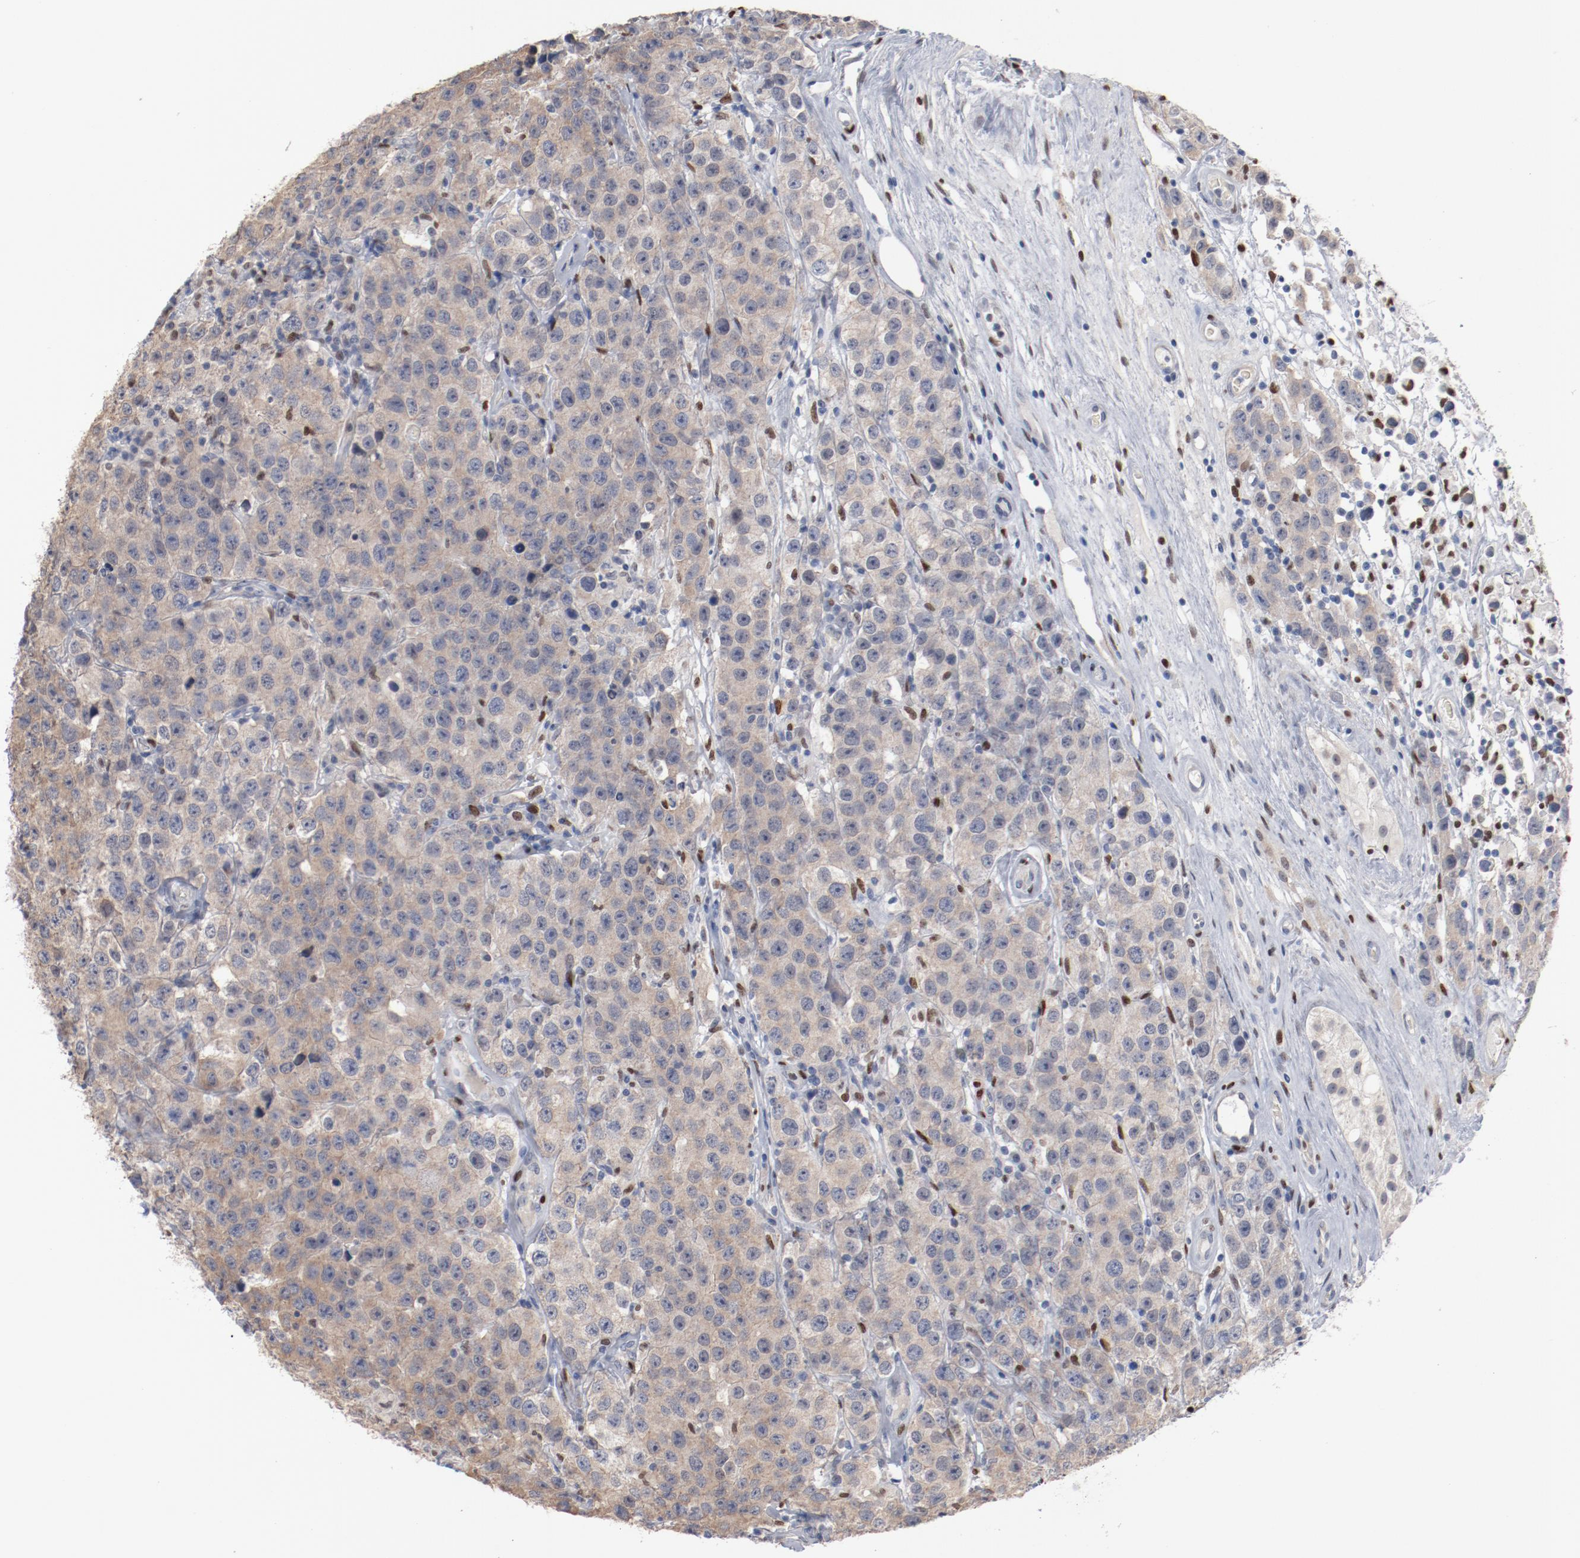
{"staining": {"intensity": "weak", "quantity": ">75%", "location": "cytoplasmic/membranous"}, "tissue": "testis cancer", "cell_type": "Tumor cells", "image_type": "cancer", "snomed": [{"axis": "morphology", "description": "Seminoma, NOS"}, {"axis": "topography", "description": "Testis"}], "caption": "Immunohistochemical staining of testis seminoma shows low levels of weak cytoplasmic/membranous protein positivity in about >75% of tumor cells. (Brightfield microscopy of DAB IHC at high magnification).", "gene": "ZEB2", "patient": {"sex": "male", "age": 52}}